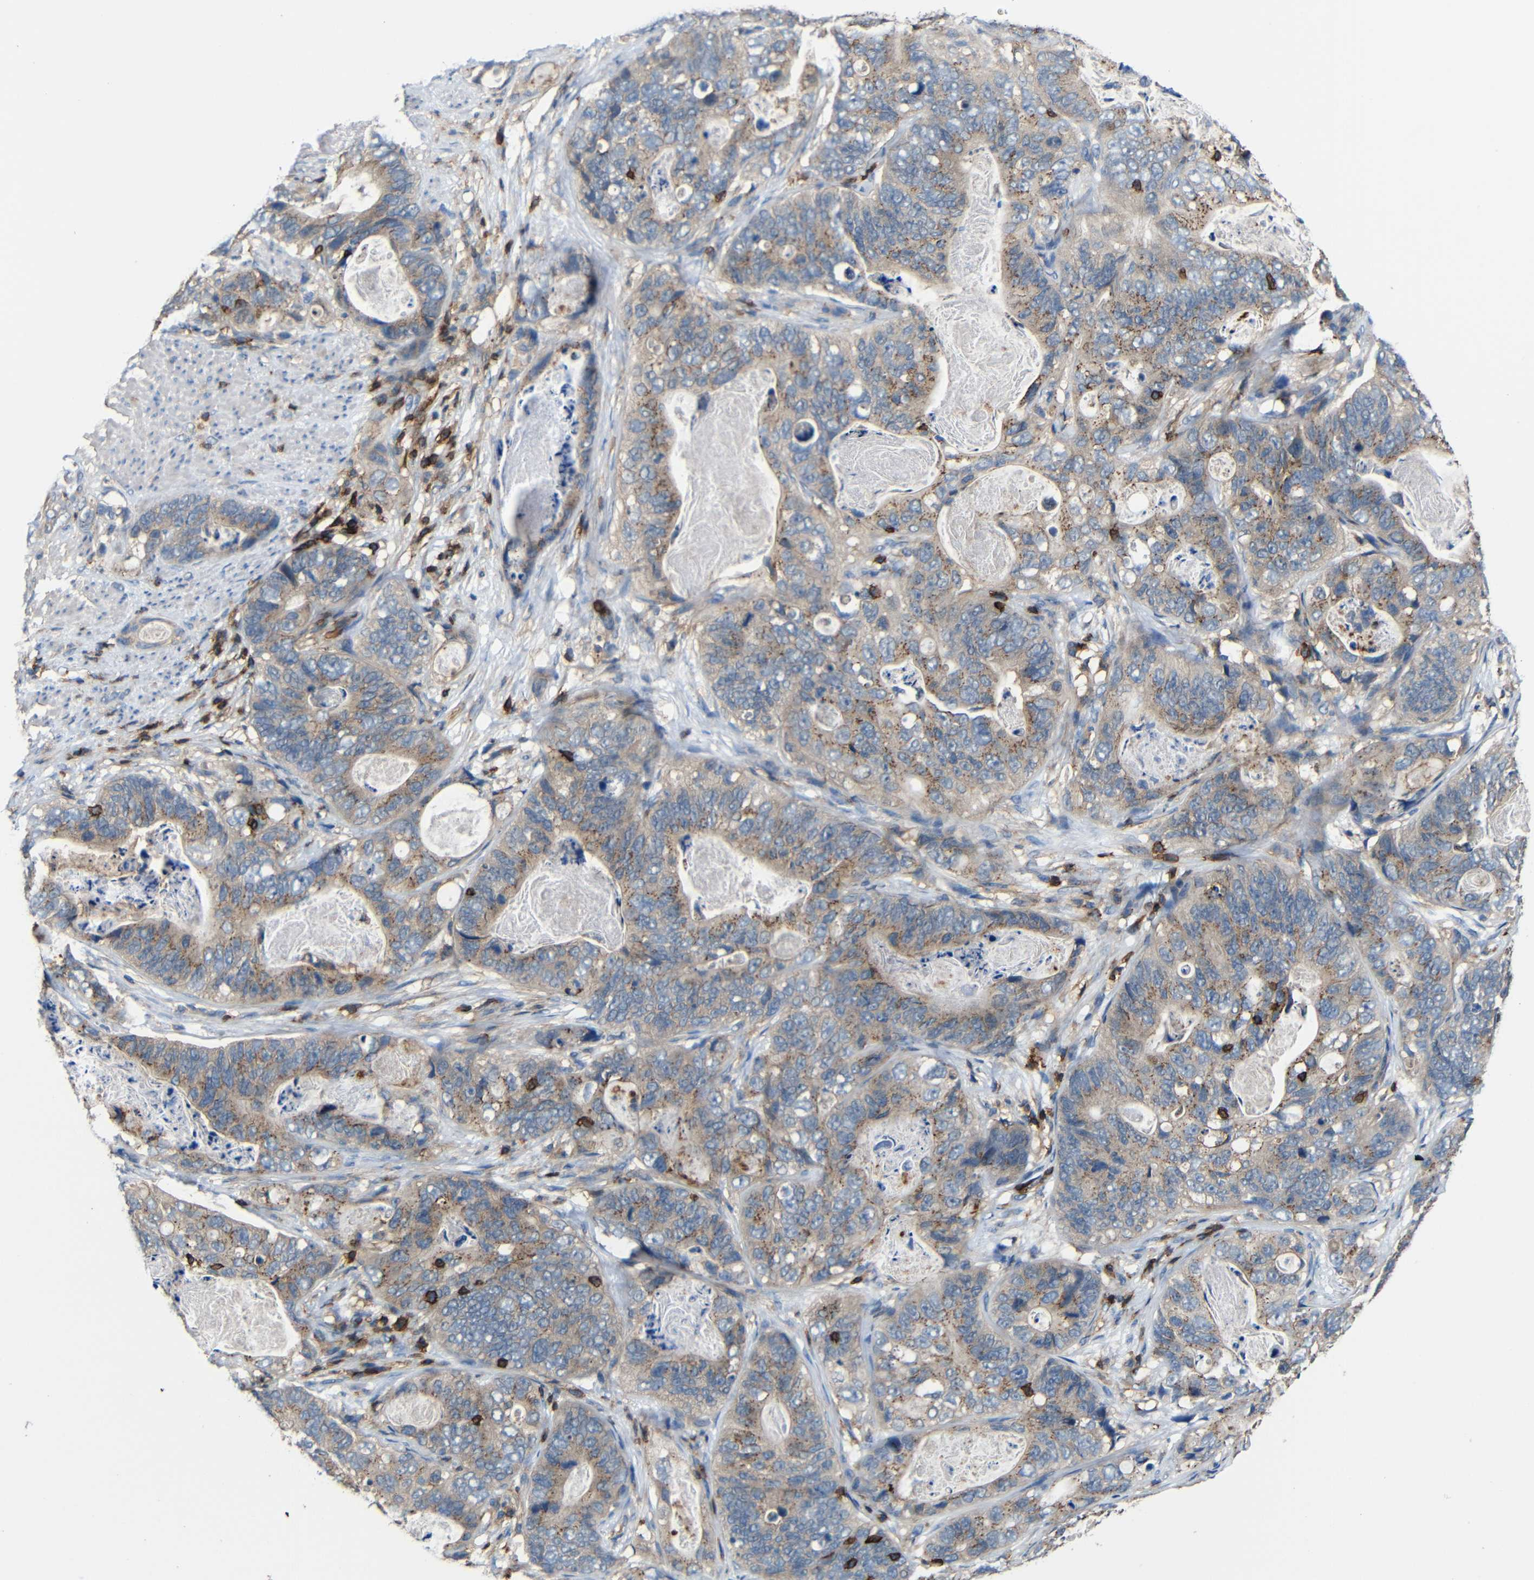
{"staining": {"intensity": "weak", "quantity": "25%-75%", "location": "cytoplasmic/membranous"}, "tissue": "stomach cancer", "cell_type": "Tumor cells", "image_type": "cancer", "snomed": [{"axis": "morphology", "description": "Adenocarcinoma, NOS"}, {"axis": "topography", "description": "Stomach"}], "caption": "Immunohistochemistry micrograph of adenocarcinoma (stomach) stained for a protein (brown), which exhibits low levels of weak cytoplasmic/membranous staining in about 25%-75% of tumor cells.", "gene": "P2RY12", "patient": {"sex": "female", "age": 89}}